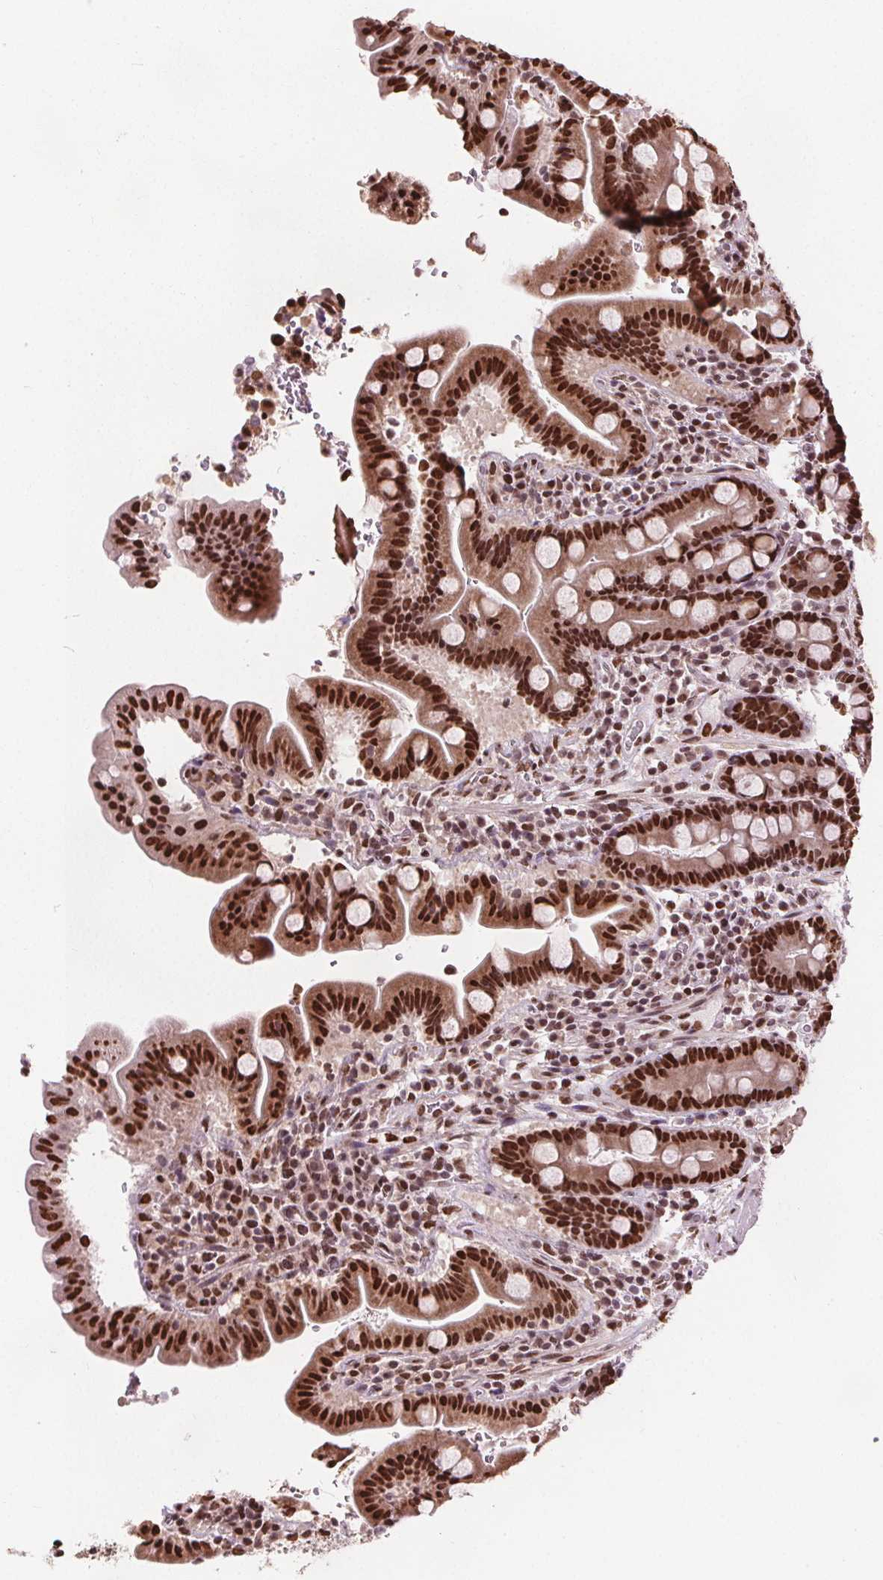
{"staining": {"intensity": "strong", "quantity": ">75%", "location": "nuclear"}, "tissue": "small intestine", "cell_type": "Glandular cells", "image_type": "normal", "snomed": [{"axis": "morphology", "description": "Normal tissue, NOS"}, {"axis": "topography", "description": "Small intestine"}], "caption": "A photomicrograph of human small intestine stained for a protein displays strong nuclear brown staining in glandular cells. Nuclei are stained in blue.", "gene": "ISLR2", "patient": {"sex": "male", "age": 26}}